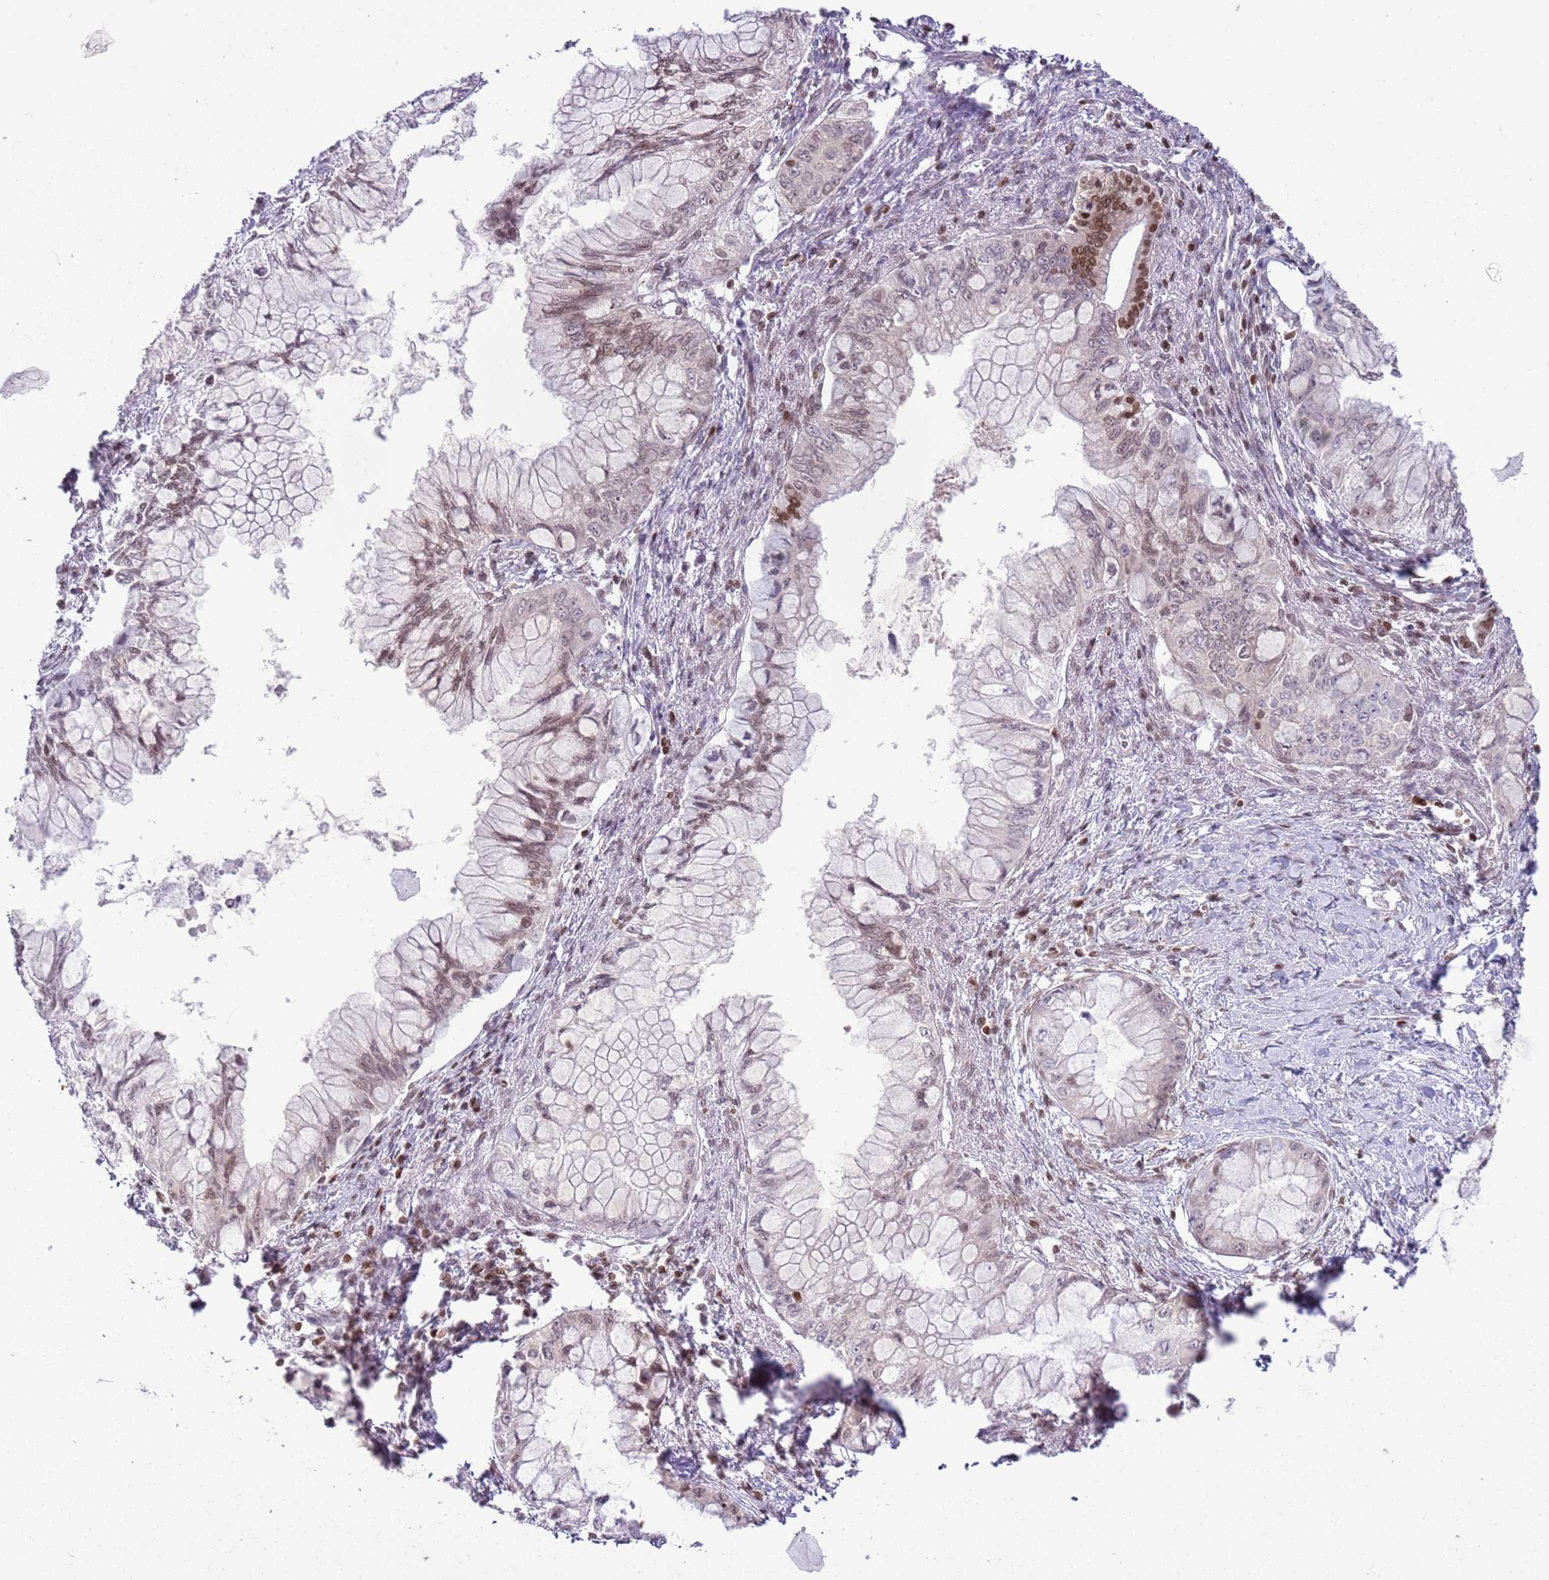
{"staining": {"intensity": "moderate", "quantity": "<25%", "location": "nuclear"}, "tissue": "pancreatic cancer", "cell_type": "Tumor cells", "image_type": "cancer", "snomed": [{"axis": "morphology", "description": "Adenocarcinoma, NOS"}, {"axis": "topography", "description": "Pancreas"}], "caption": "Pancreatic cancer stained with IHC shows moderate nuclear staining in approximately <25% of tumor cells.", "gene": "SELENOH", "patient": {"sex": "male", "age": 48}}